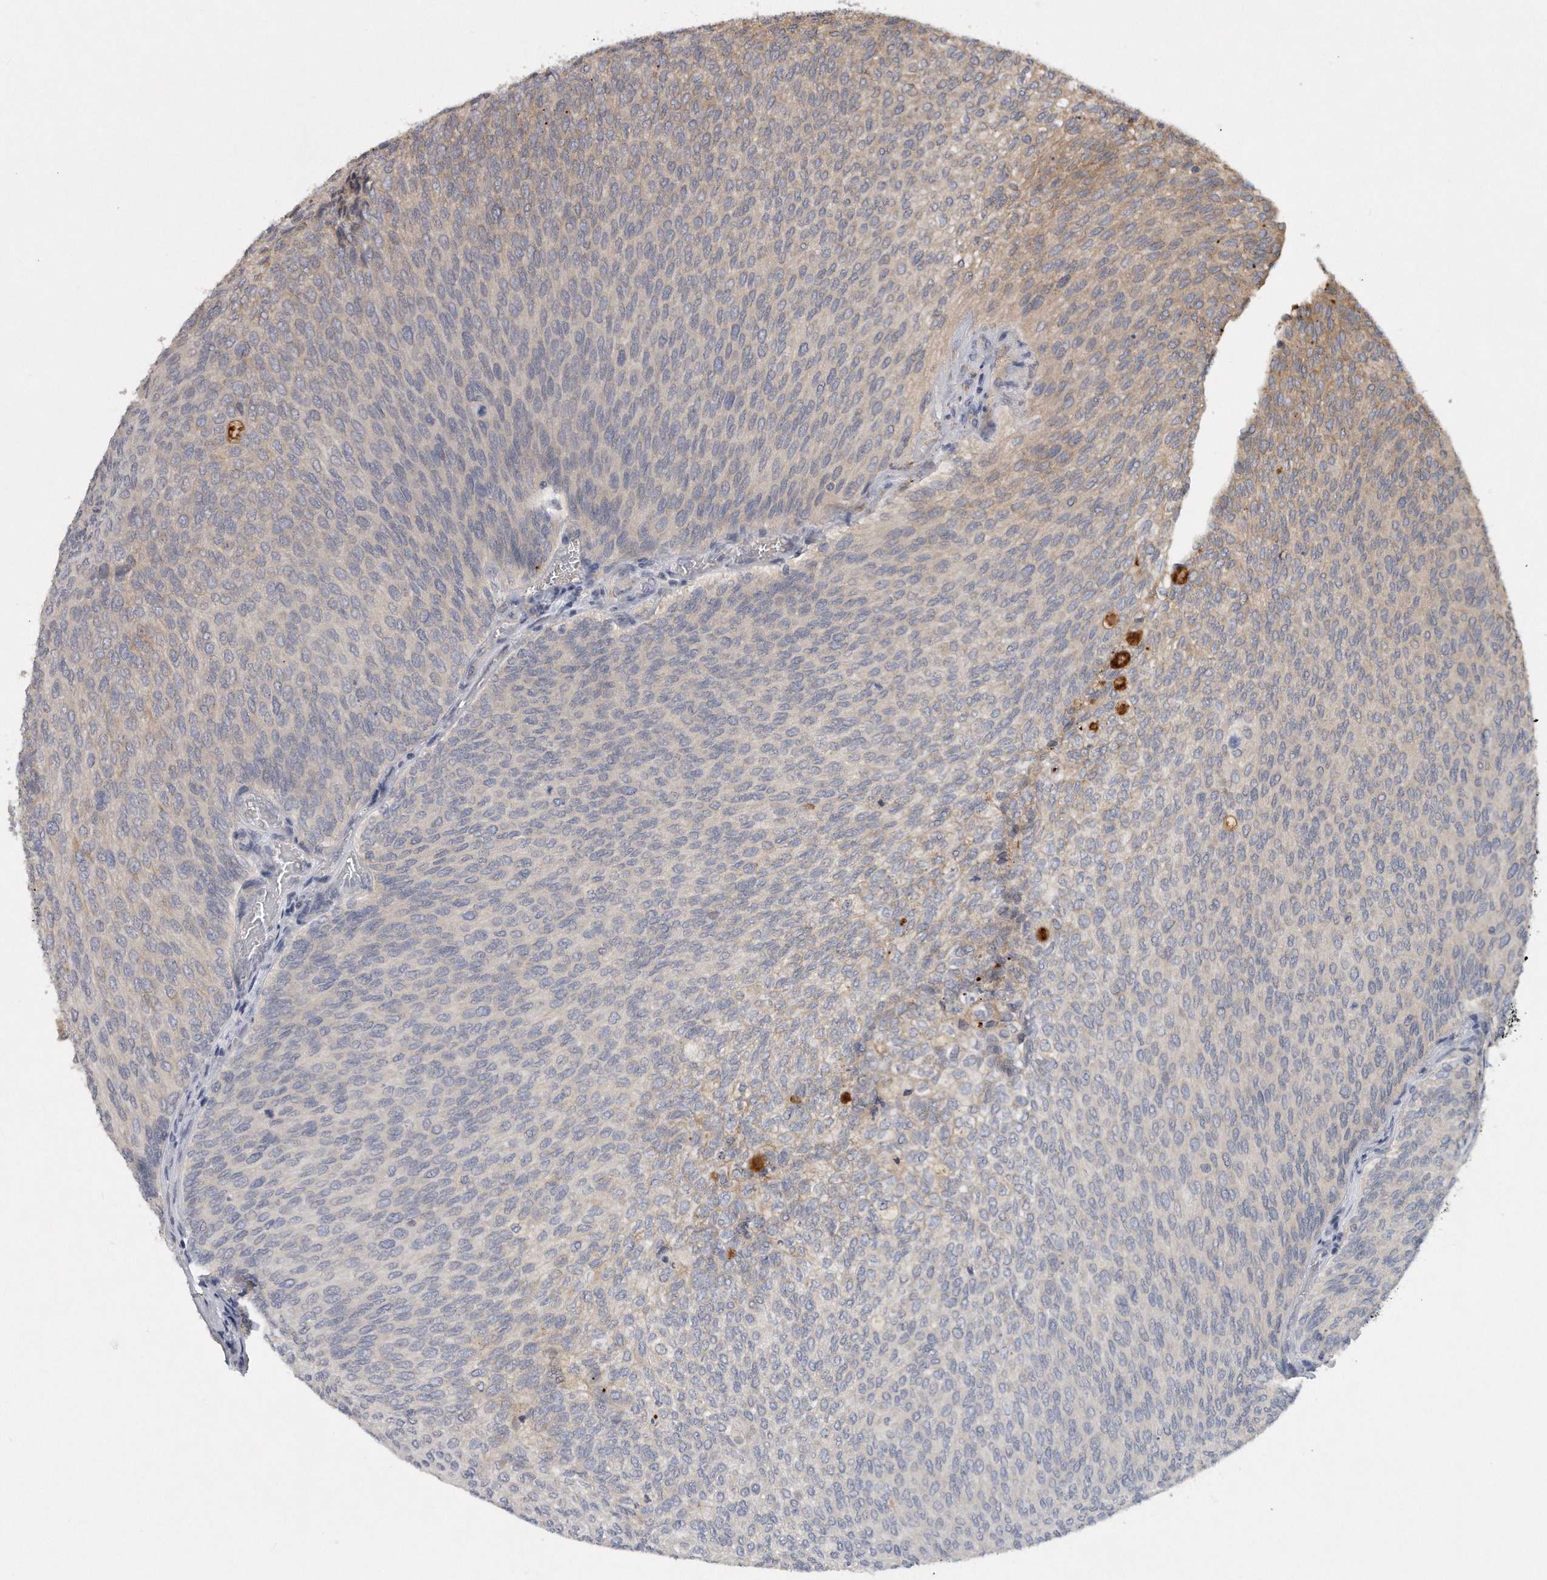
{"staining": {"intensity": "weak", "quantity": "<25%", "location": "cytoplasmic/membranous"}, "tissue": "urothelial cancer", "cell_type": "Tumor cells", "image_type": "cancer", "snomed": [{"axis": "morphology", "description": "Urothelial carcinoma, Low grade"}, {"axis": "topography", "description": "Urinary bladder"}], "caption": "A photomicrograph of low-grade urothelial carcinoma stained for a protein demonstrates no brown staining in tumor cells. The staining is performed using DAB (3,3'-diaminobenzidine) brown chromogen with nuclei counter-stained in using hematoxylin.", "gene": "TRAPPC14", "patient": {"sex": "female", "age": 79}}